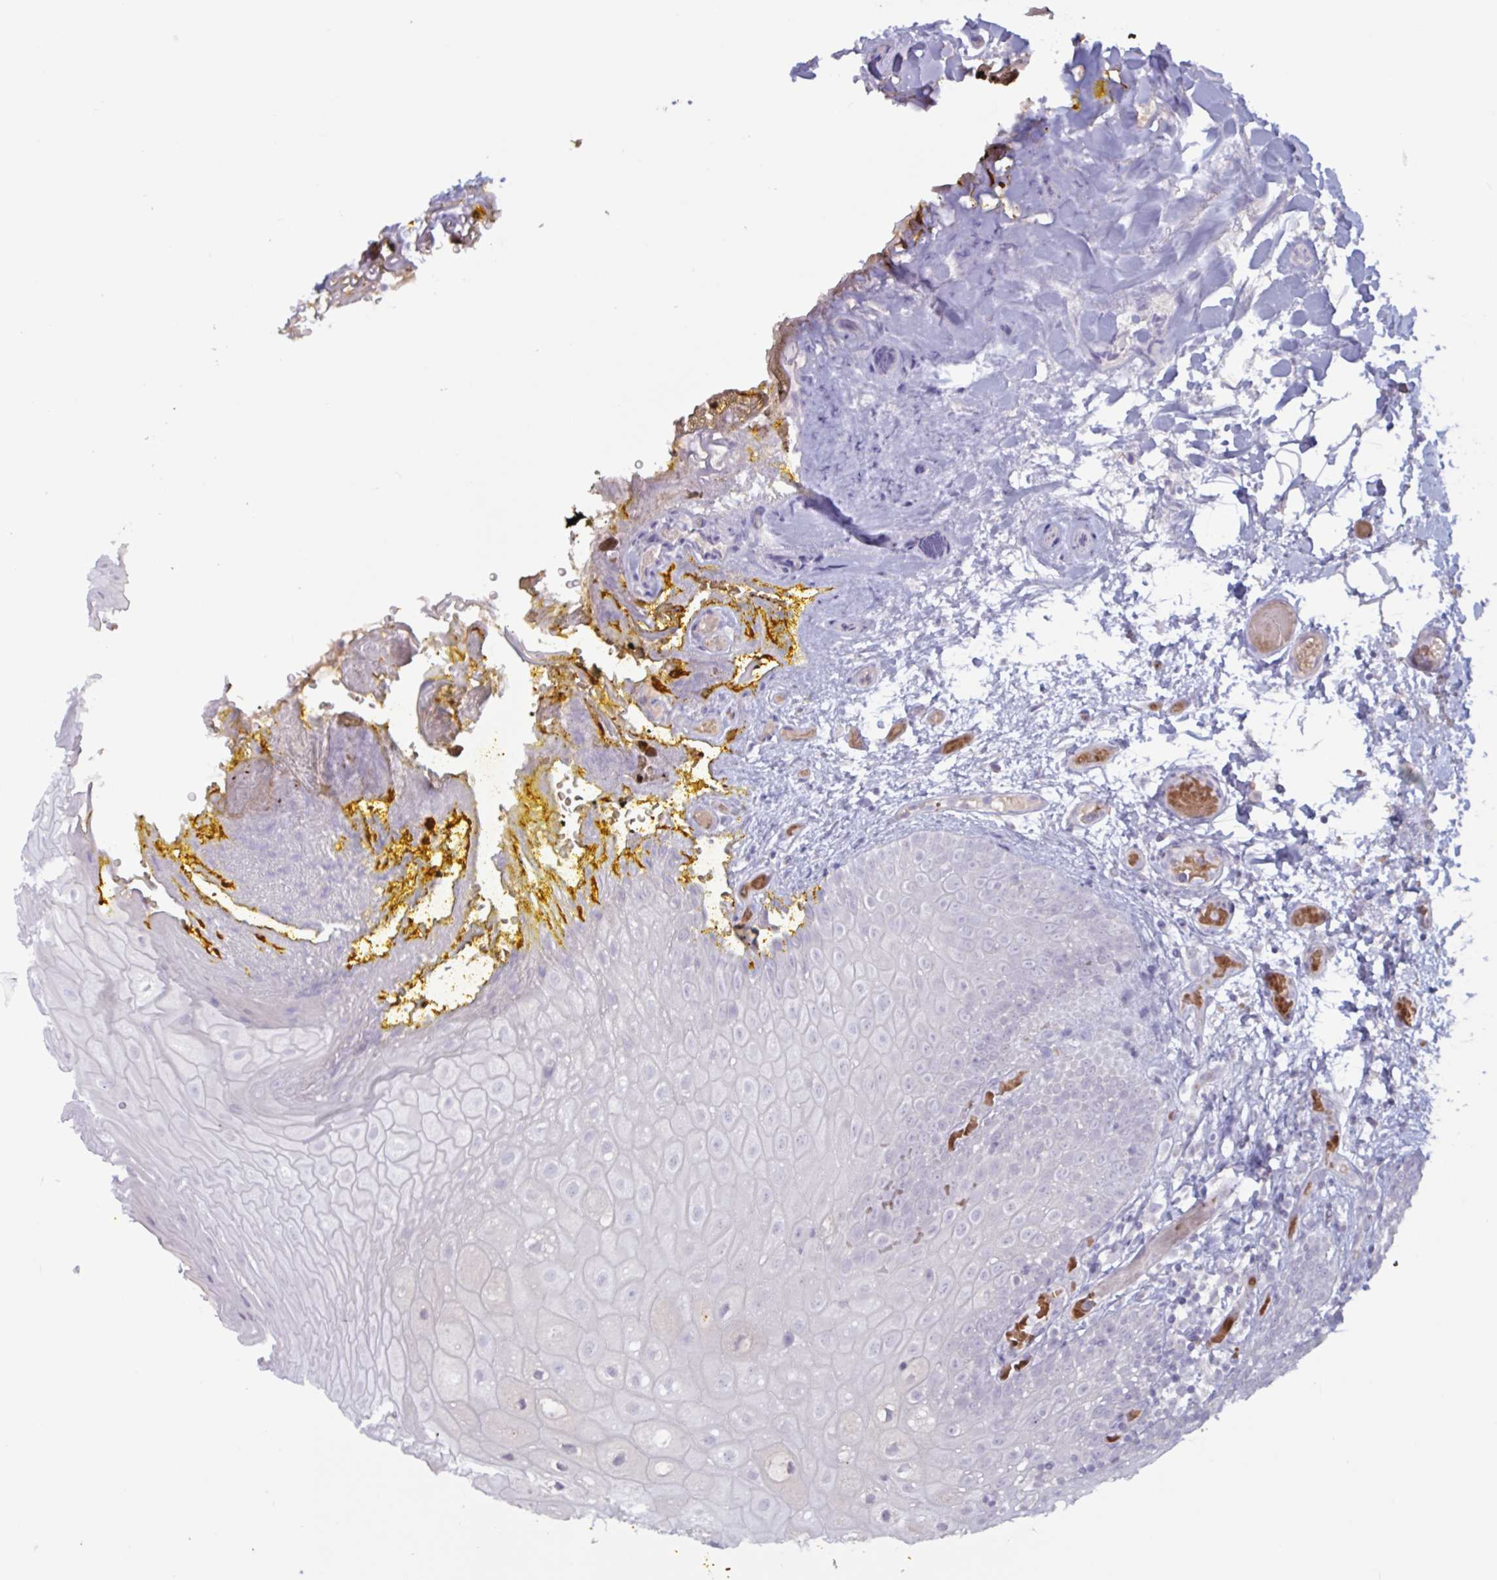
{"staining": {"intensity": "negative", "quantity": "none", "location": "none"}, "tissue": "oral mucosa", "cell_type": "Squamous epithelial cells", "image_type": "normal", "snomed": [{"axis": "morphology", "description": "Normal tissue, NOS"}, {"axis": "morphology", "description": "Squamous cell carcinoma, NOS"}, {"axis": "topography", "description": "Oral tissue"}, {"axis": "topography", "description": "Tounge, NOS"}, {"axis": "topography", "description": "Head-Neck"}], "caption": "The image exhibits no significant positivity in squamous epithelial cells of oral mucosa.", "gene": "ENSG00000281613", "patient": {"sex": "male", "age": 76}}